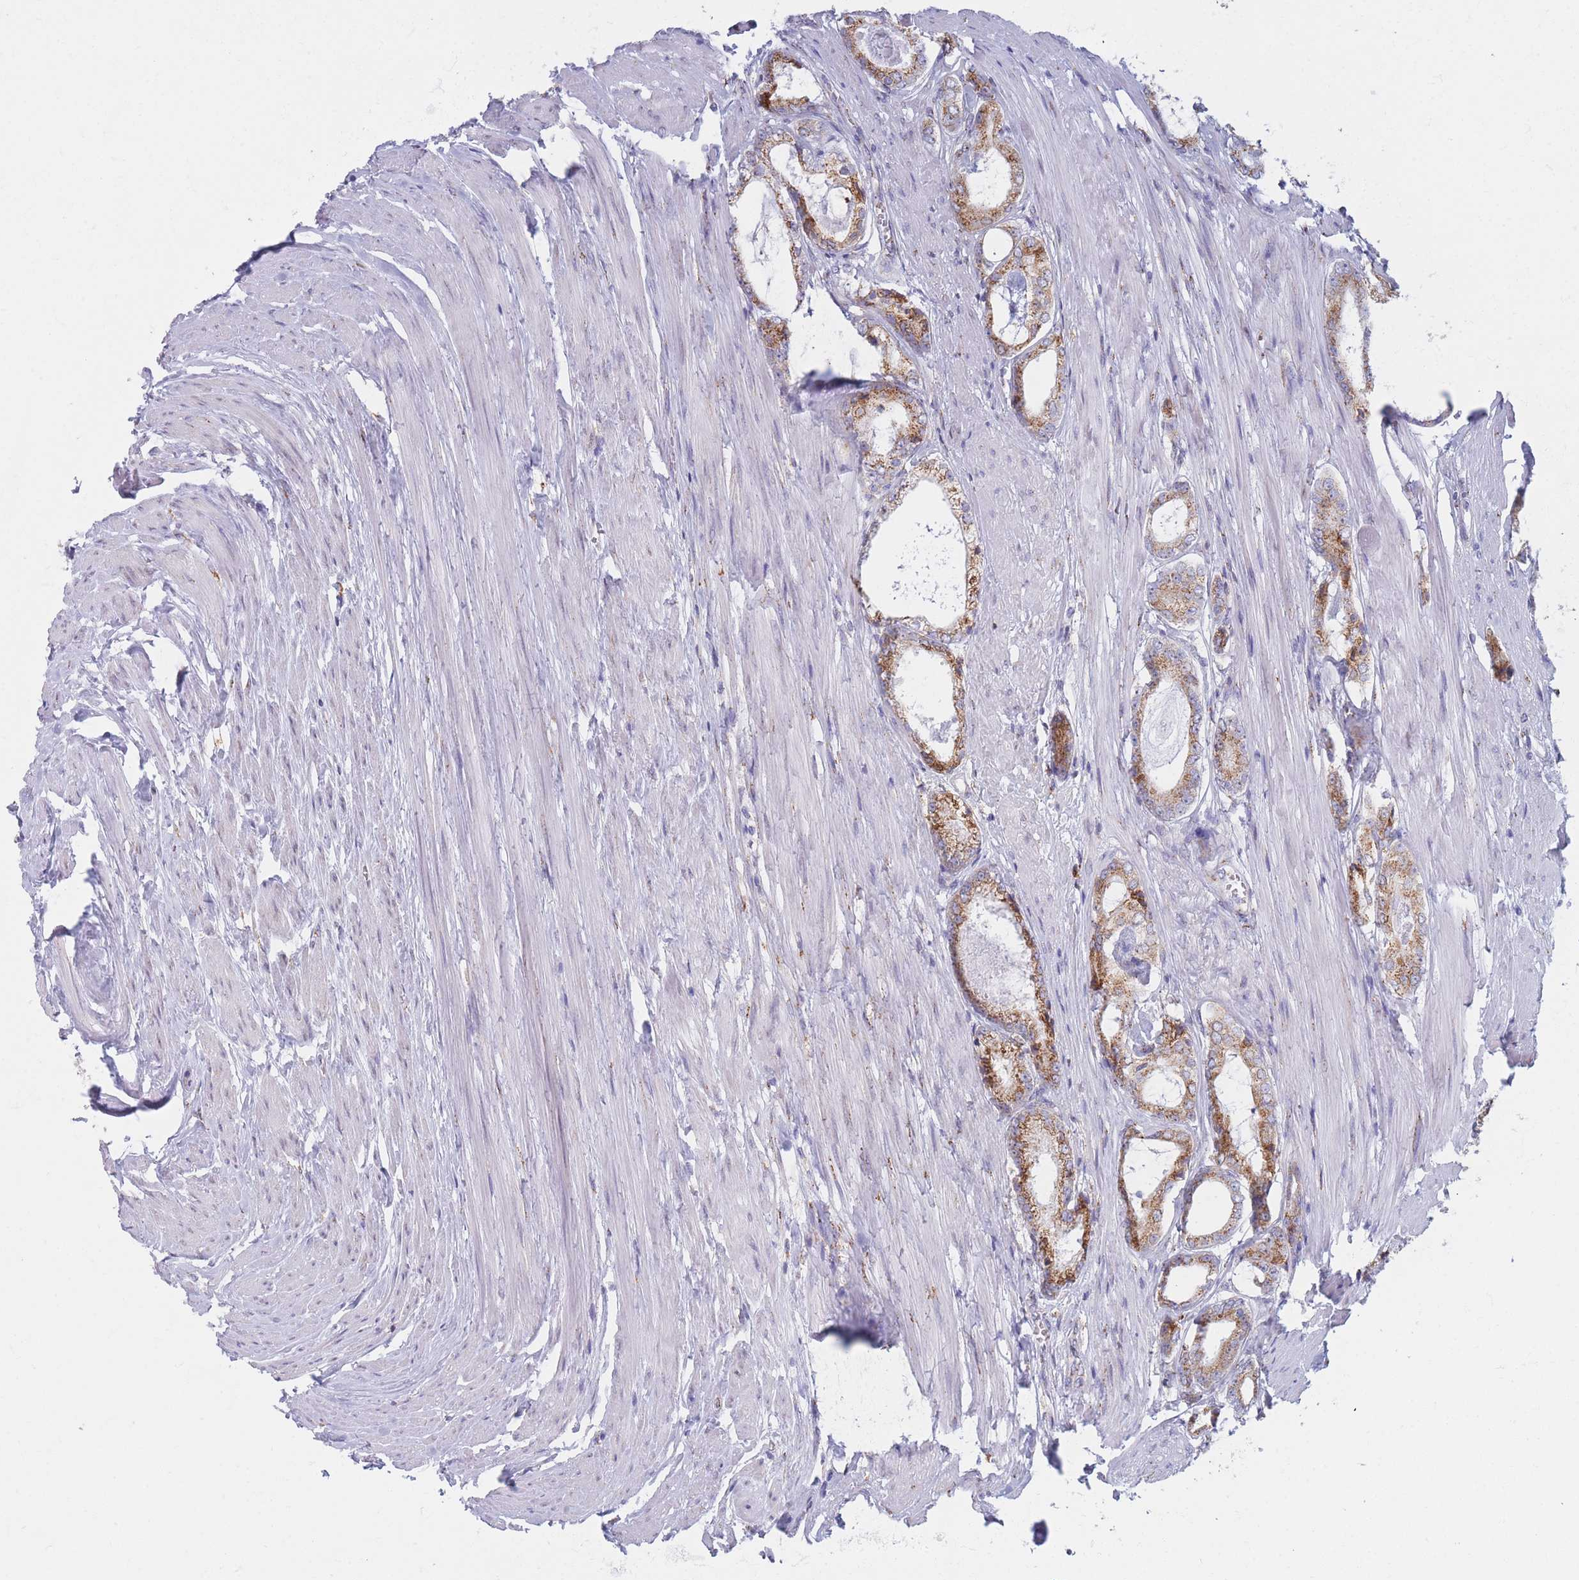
{"staining": {"intensity": "moderate", "quantity": ">75%", "location": "cytoplasmic/membranous"}, "tissue": "prostate cancer", "cell_type": "Tumor cells", "image_type": "cancer", "snomed": [{"axis": "morphology", "description": "Adenocarcinoma, Low grade"}, {"axis": "topography", "description": "Prostate"}], "caption": "Immunohistochemistry (IHC) (DAB (3,3'-diaminobenzidine)) staining of human prostate adenocarcinoma (low-grade) shows moderate cytoplasmic/membranous protein positivity in about >75% of tumor cells. (brown staining indicates protein expression, while blue staining denotes nuclei).", "gene": "MRPL30", "patient": {"sex": "male", "age": 68}}